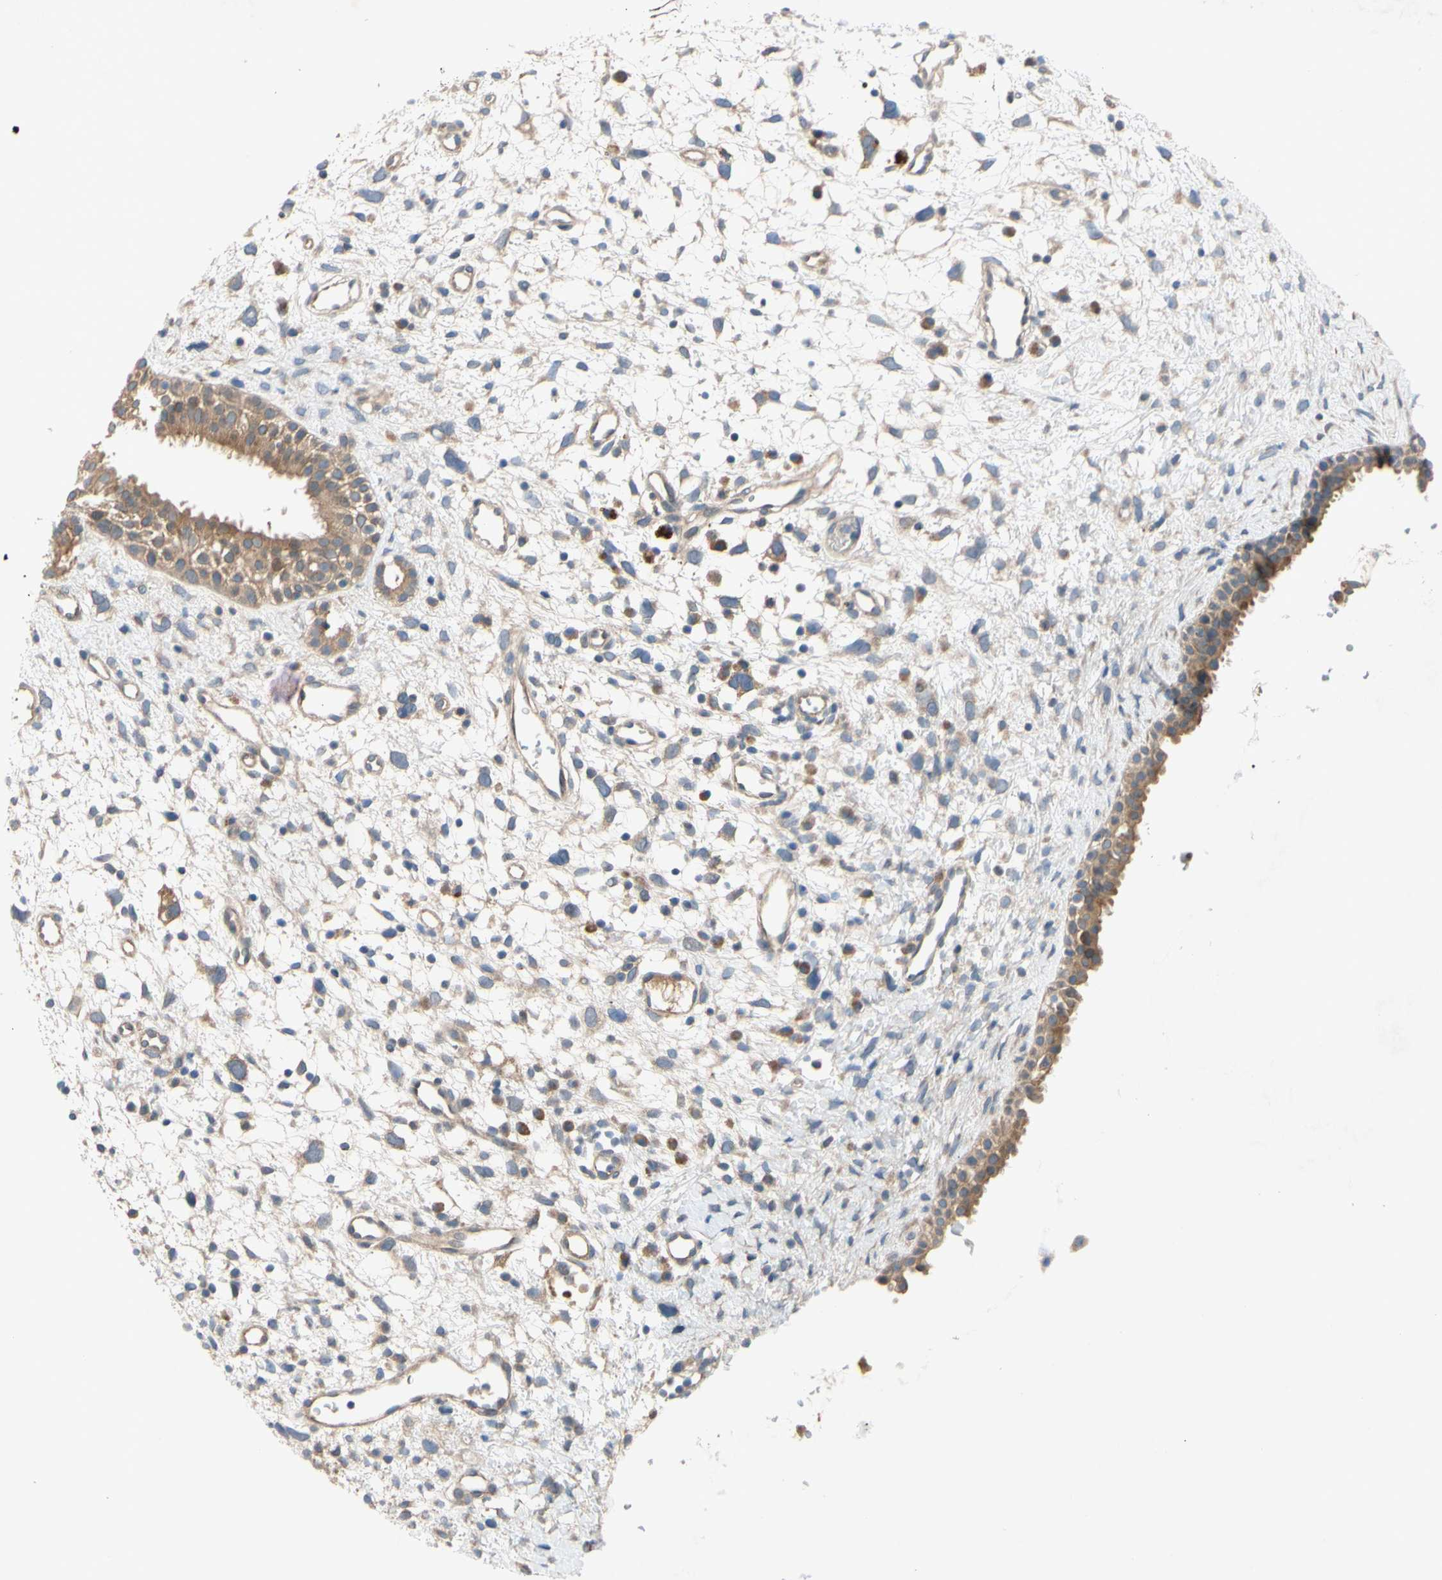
{"staining": {"intensity": "moderate", "quantity": ">75%", "location": "cytoplasmic/membranous"}, "tissue": "nasopharynx", "cell_type": "Respiratory epithelial cells", "image_type": "normal", "snomed": [{"axis": "morphology", "description": "Normal tissue, NOS"}, {"axis": "topography", "description": "Nasopharynx"}], "caption": "An image of nasopharynx stained for a protein shows moderate cytoplasmic/membranous brown staining in respiratory epithelial cells. (DAB = brown stain, brightfield microscopy at high magnification).", "gene": "MBTPS2", "patient": {"sex": "male", "age": 22}}